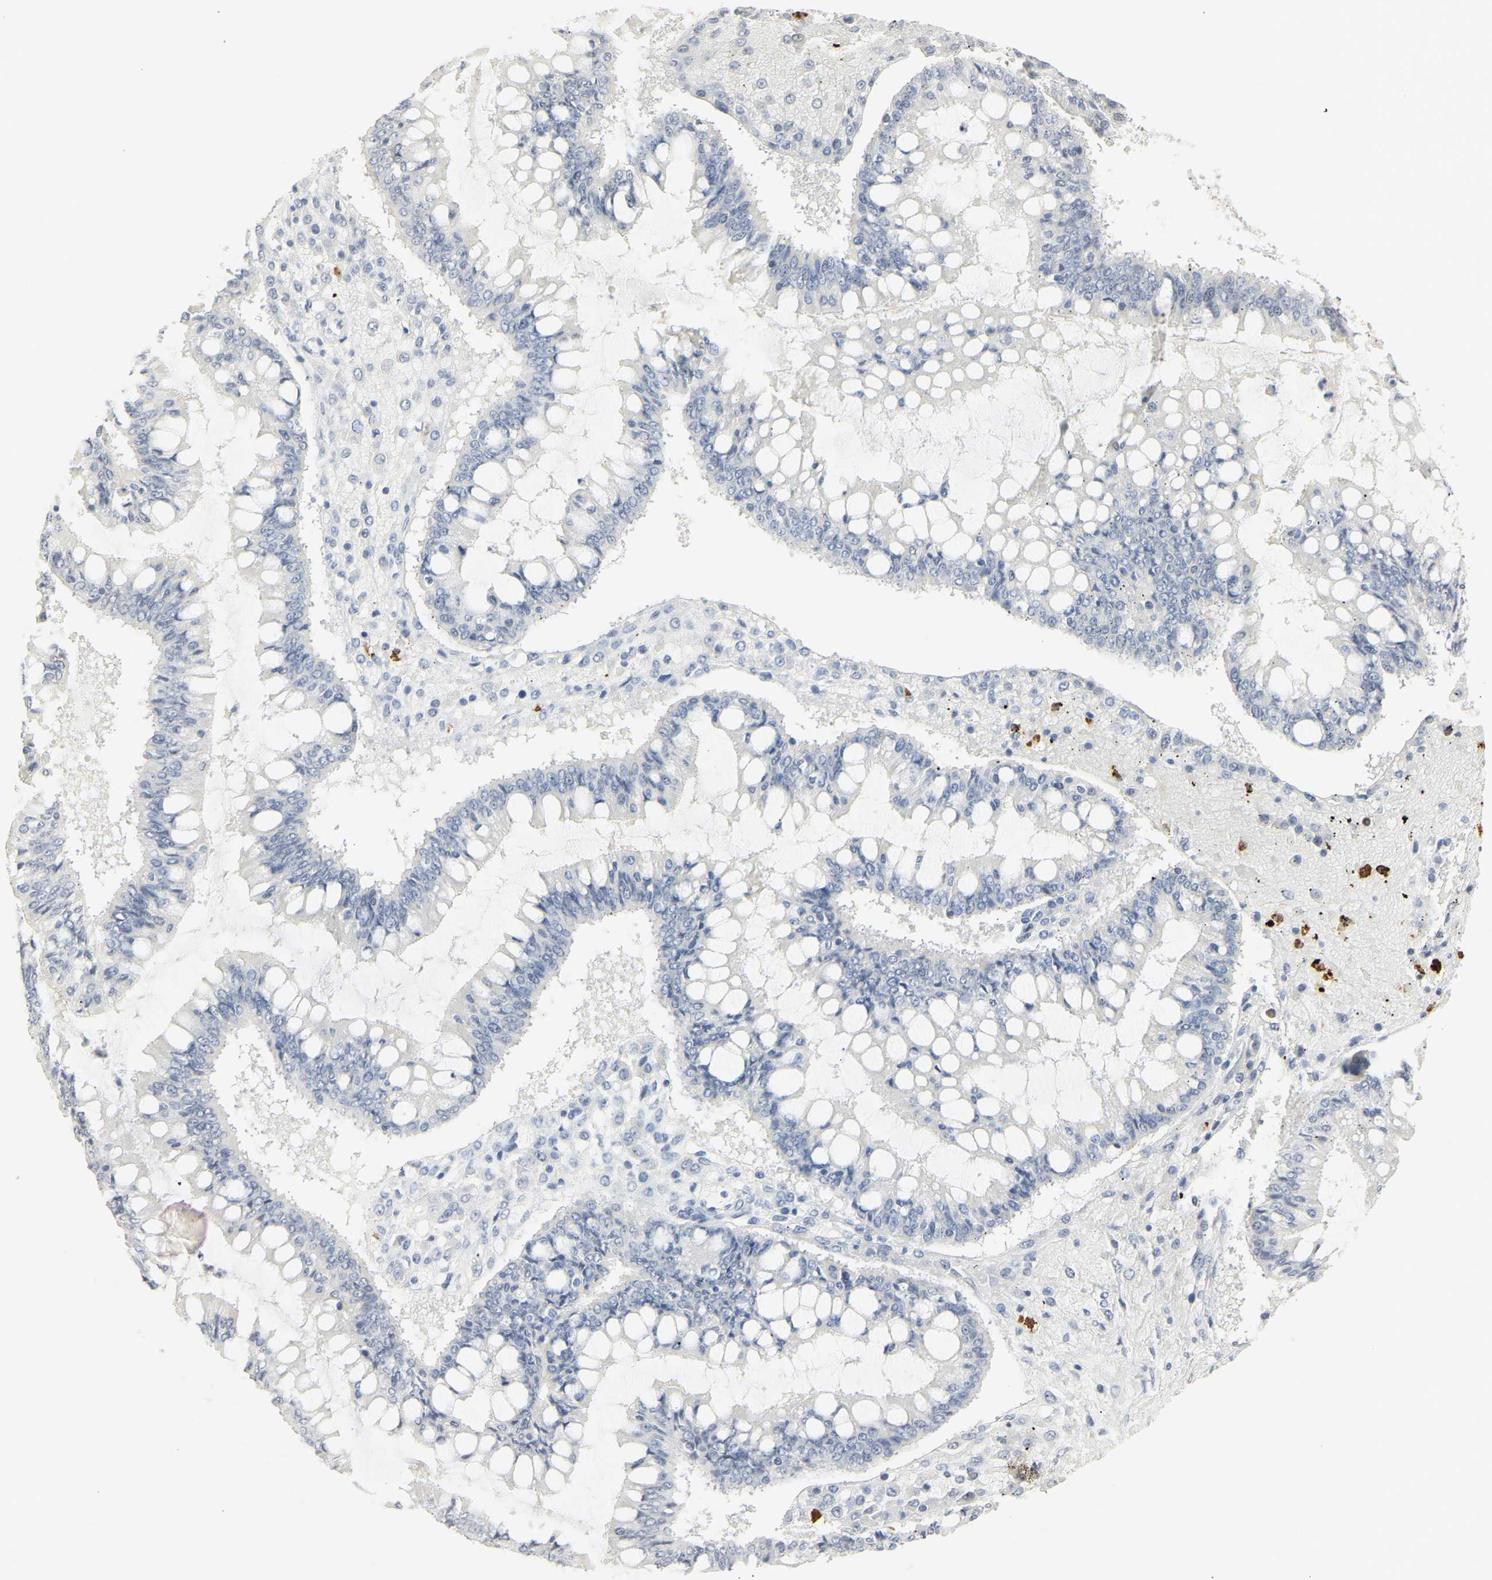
{"staining": {"intensity": "negative", "quantity": "none", "location": "none"}, "tissue": "ovarian cancer", "cell_type": "Tumor cells", "image_type": "cancer", "snomed": [{"axis": "morphology", "description": "Cystadenocarcinoma, mucinous, NOS"}, {"axis": "topography", "description": "Ovary"}], "caption": "Ovarian mucinous cystadenocarcinoma stained for a protein using immunohistochemistry (IHC) shows no expression tumor cells.", "gene": "MPO", "patient": {"sex": "female", "age": 73}}